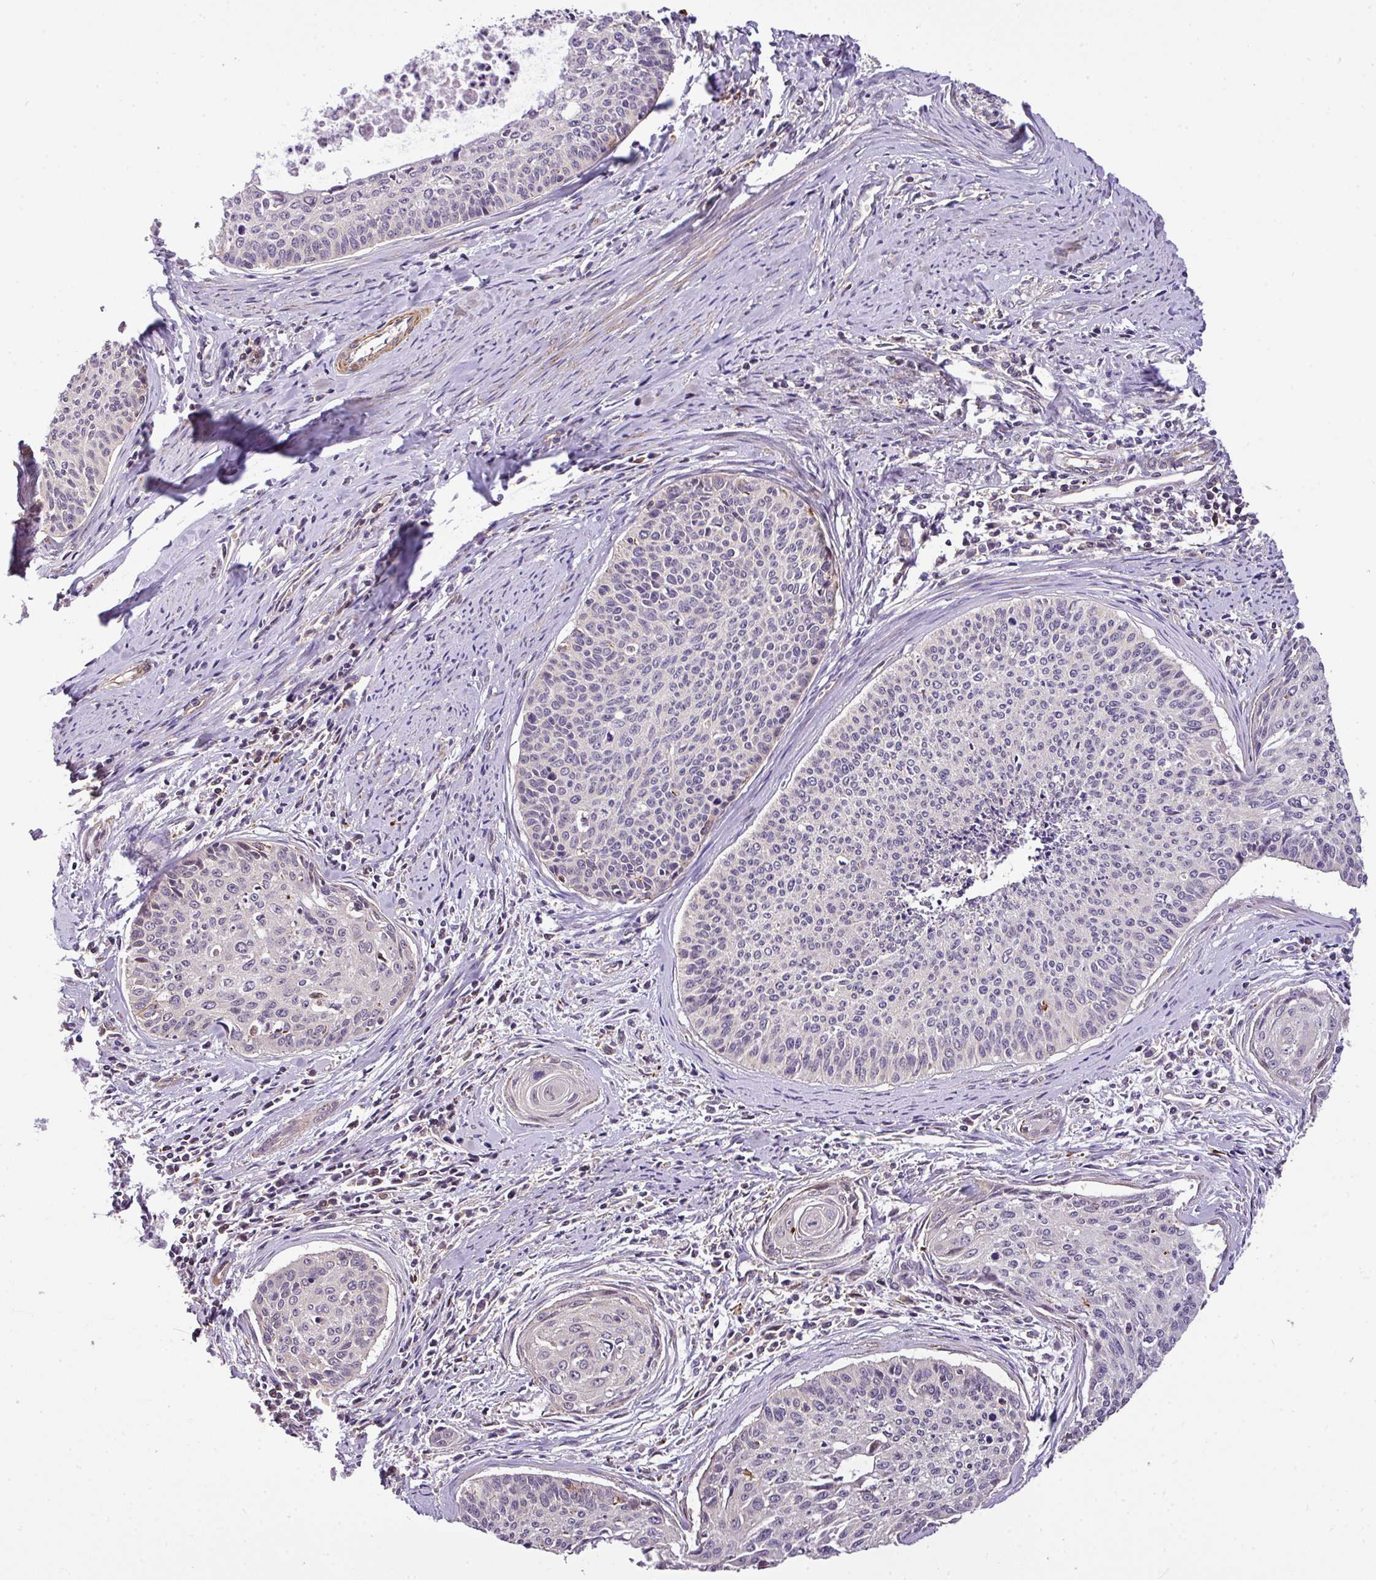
{"staining": {"intensity": "negative", "quantity": "none", "location": "none"}, "tissue": "cervical cancer", "cell_type": "Tumor cells", "image_type": "cancer", "snomed": [{"axis": "morphology", "description": "Squamous cell carcinoma, NOS"}, {"axis": "topography", "description": "Cervix"}], "caption": "Immunohistochemistry image of neoplastic tissue: cervical cancer (squamous cell carcinoma) stained with DAB reveals no significant protein expression in tumor cells.", "gene": "CASS4", "patient": {"sex": "female", "age": 55}}